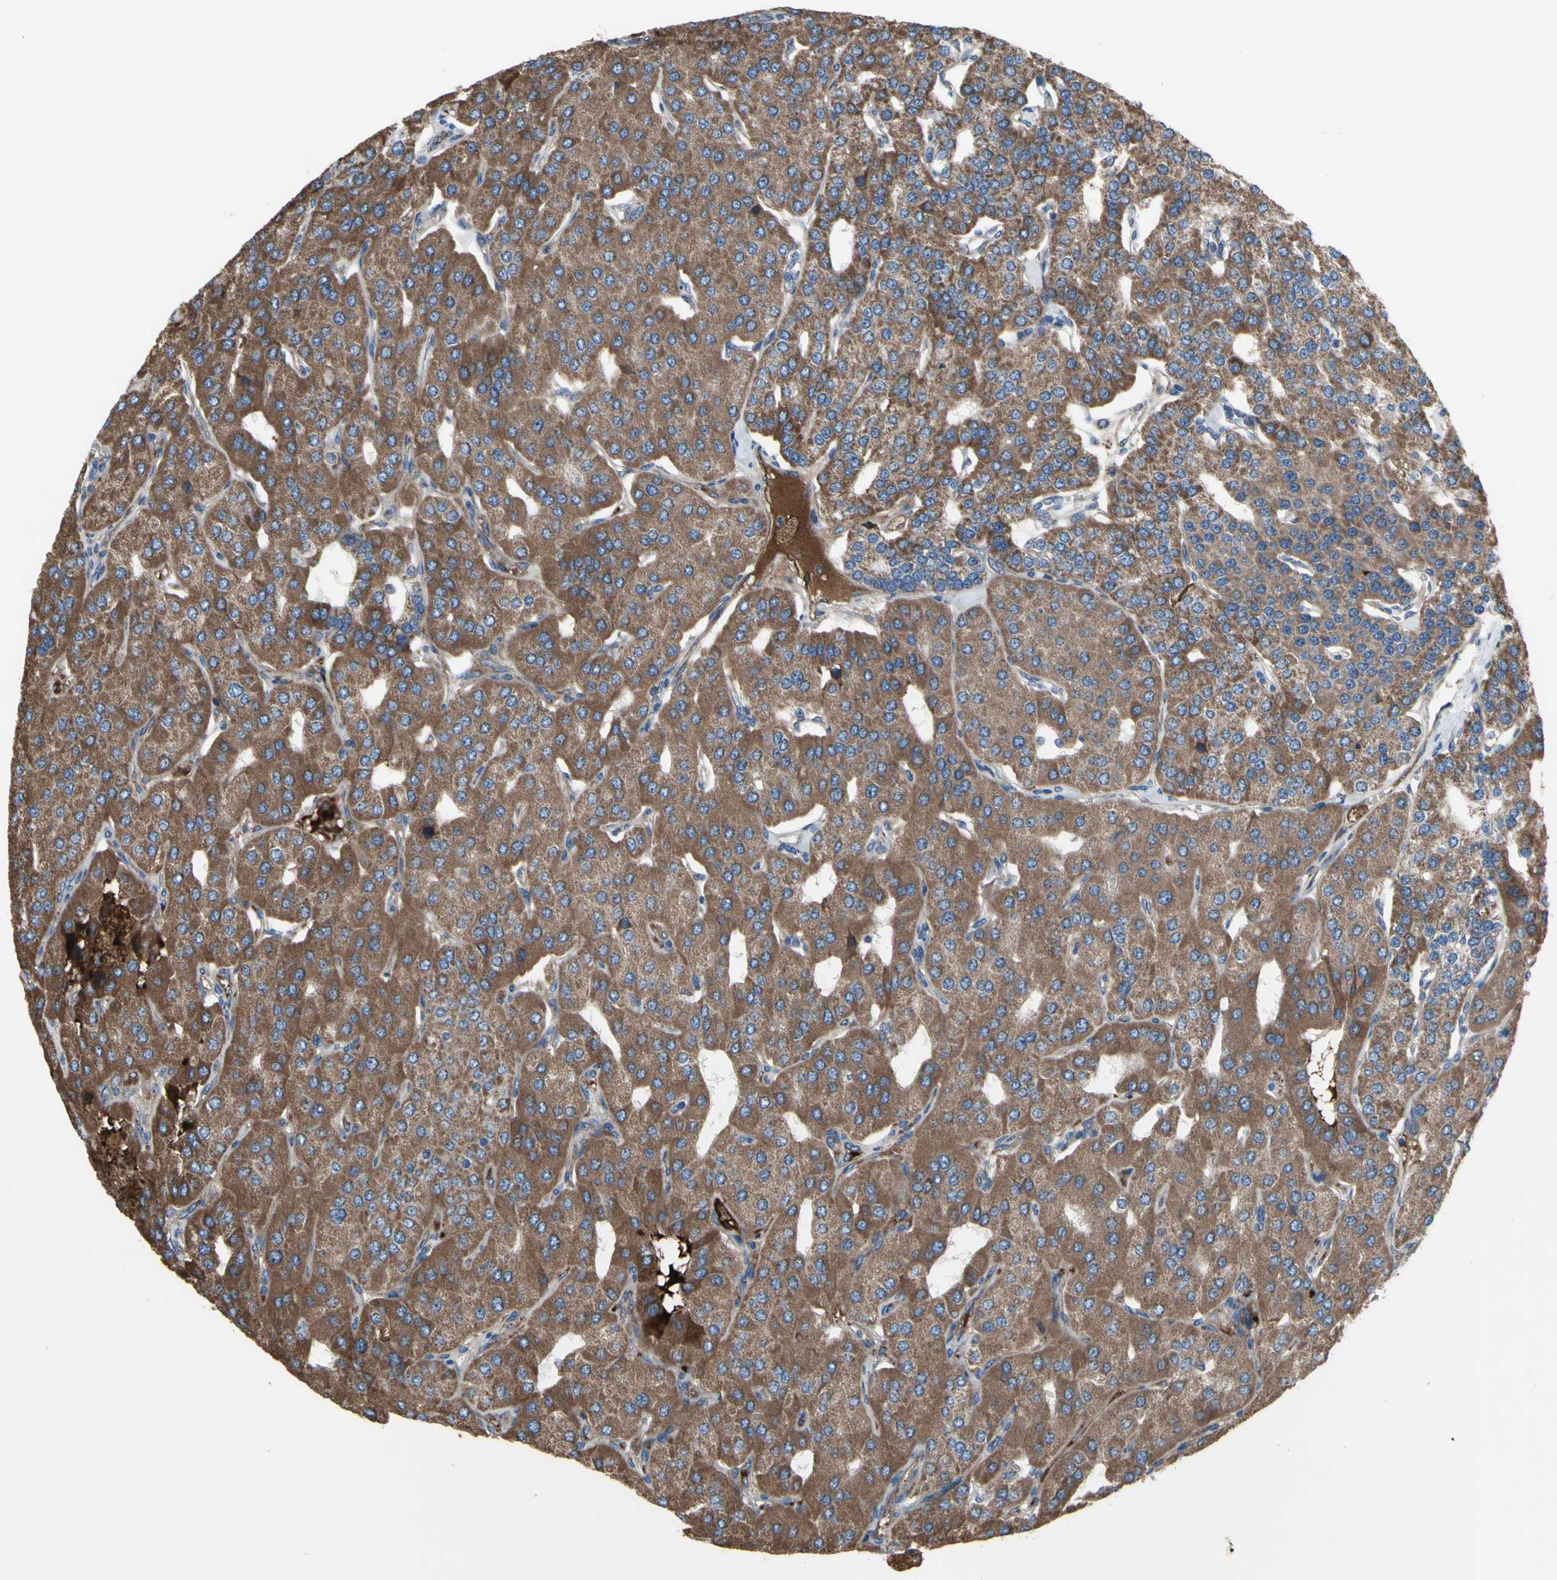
{"staining": {"intensity": "moderate", "quantity": ">75%", "location": "cytoplasmic/membranous"}, "tissue": "parathyroid gland", "cell_type": "Glandular cells", "image_type": "normal", "snomed": [{"axis": "morphology", "description": "Normal tissue, NOS"}, {"axis": "morphology", "description": "Adenoma, NOS"}, {"axis": "topography", "description": "Parathyroid gland"}], "caption": "Protein staining displays moderate cytoplasmic/membranous staining in about >75% of glandular cells in unremarkable parathyroid gland.", "gene": "EMC7", "patient": {"sex": "female", "age": 86}}